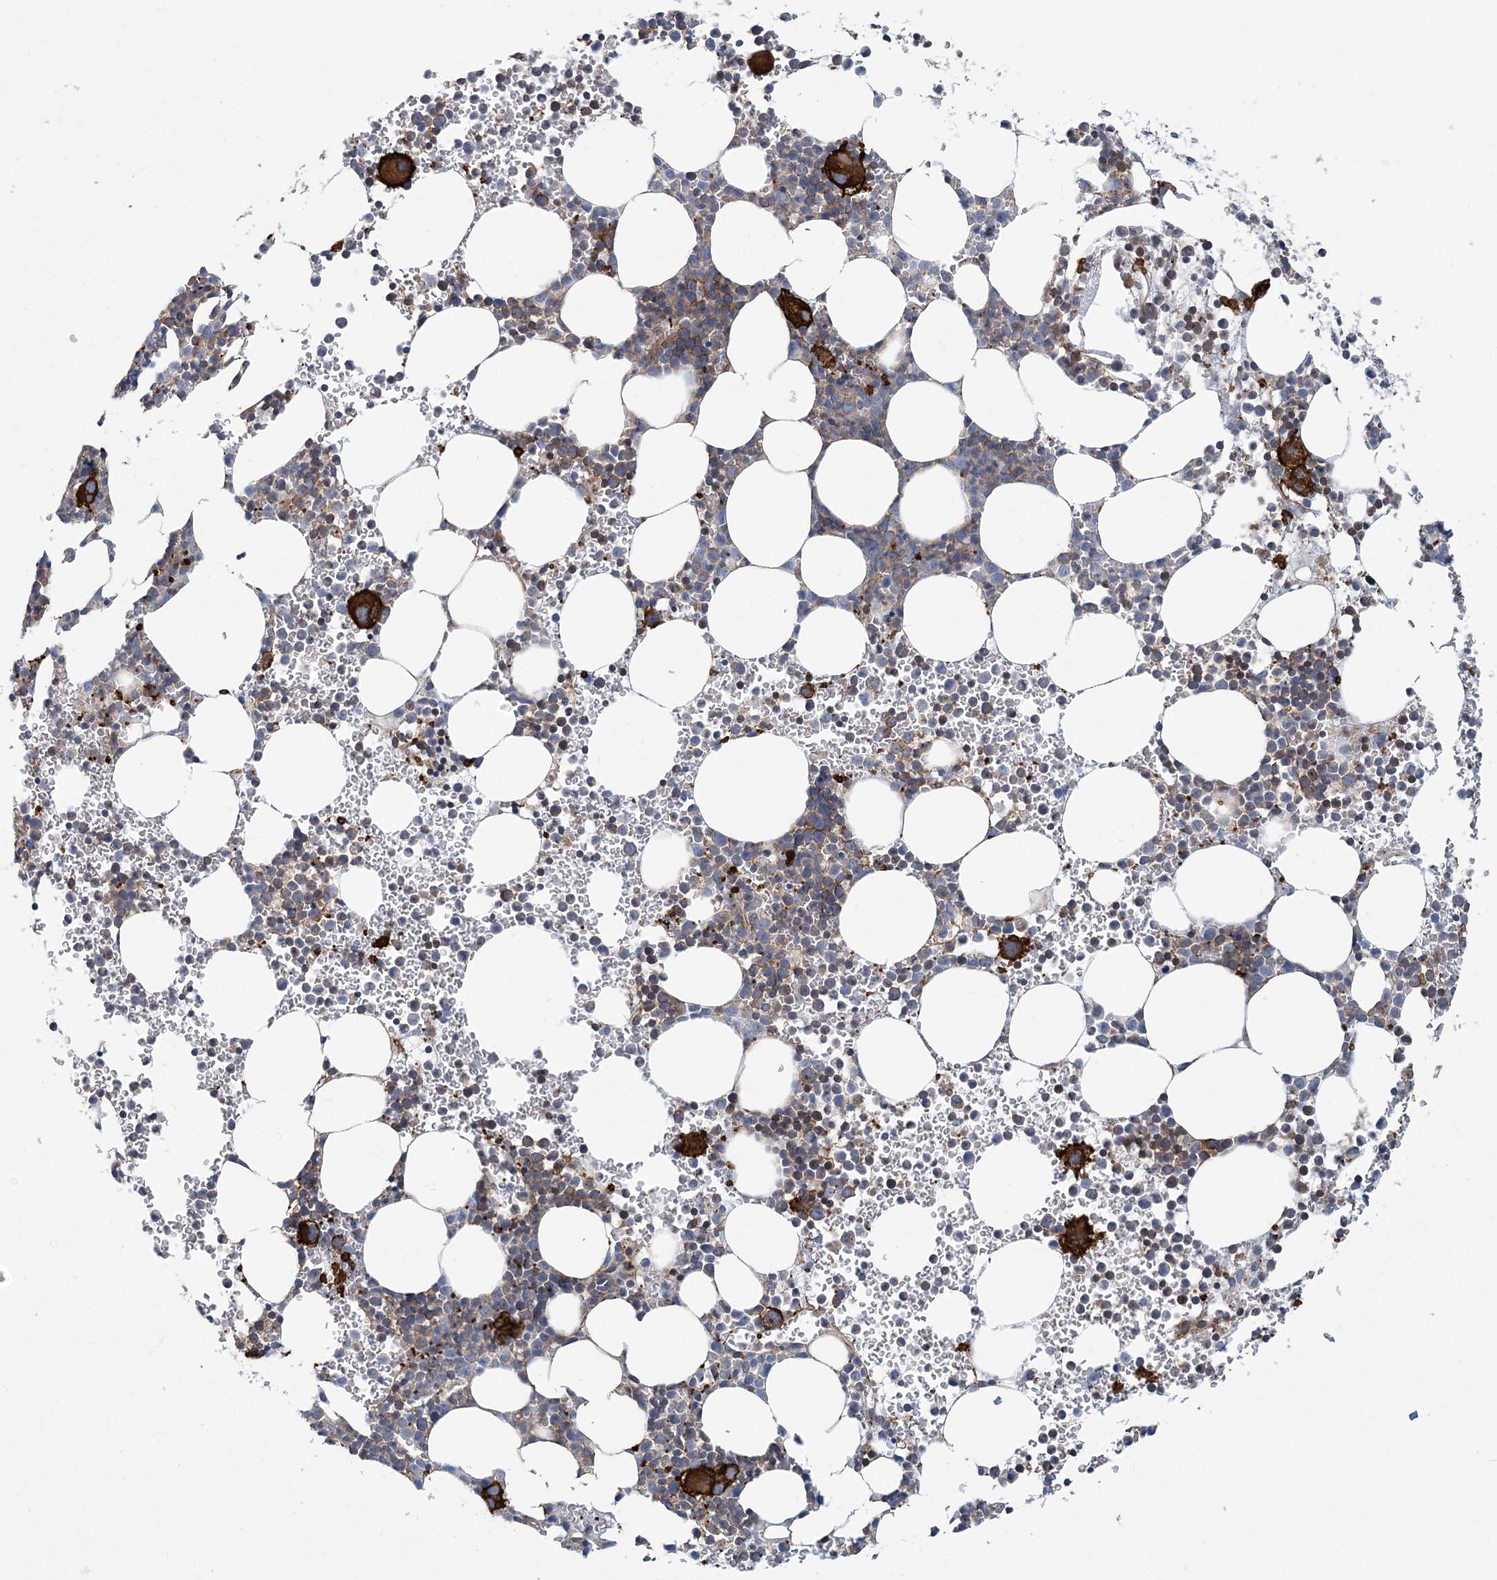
{"staining": {"intensity": "strong", "quantity": "25%-75%", "location": "cytoplasmic/membranous"}, "tissue": "bone marrow", "cell_type": "Hematopoietic cells", "image_type": "normal", "snomed": [{"axis": "morphology", "description": "Normal tissue, NOS"}, {"axis": "topography", "description": "Bone marrow"}], "caption": "Bone marrow stained for a protein (brown) exhibits strong cytoplasmic/membranous positive staining in approximately 25%-75% of hematopoietic cells.", "gene": "ARAP2", "patient": {"sex": "female", "age": 78}}